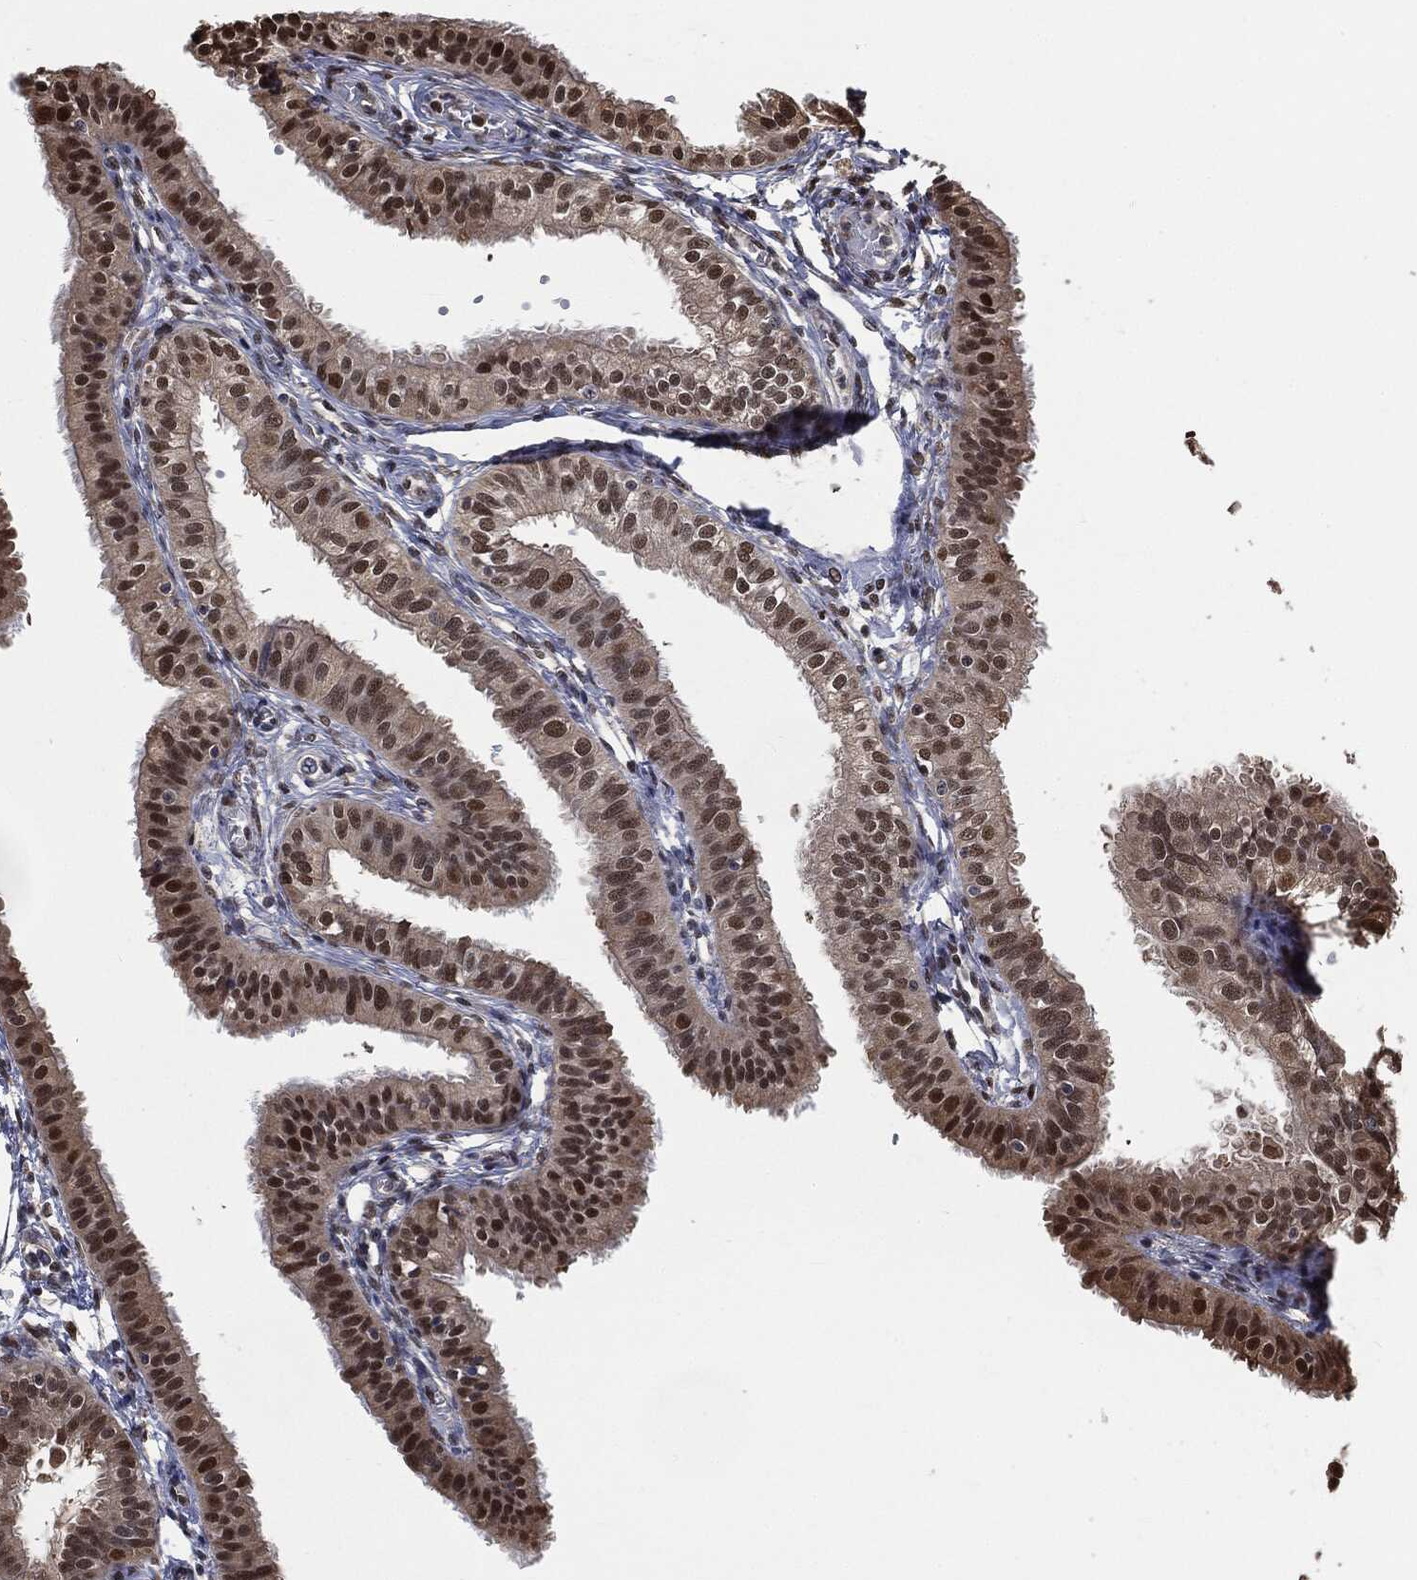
{"staining": {"intensity": "strong", "quantity": "25%-75%", "location": "cytoplasmic/membranous,nuclear"}, "tissue": "fallopian tube", "cell_type": "Glandular cells", "image_type": "normal", "snomed": [{"axis": "morphology", "description": "Normal tissue, NOS"}, {"axis": "topography", "description": "Fallopian tube"}, {"axis": "topography", "description": "Ovary"}], "caption": "Protein expression by immunohistochemistry (IHC) shows strong cytoplasmic/membranous,nuclear expression in about 25%-75% of glandular cells in normal fallopian tube.", "gene": "SHLD2", "patient": {"sex": "female", "age": 49}}